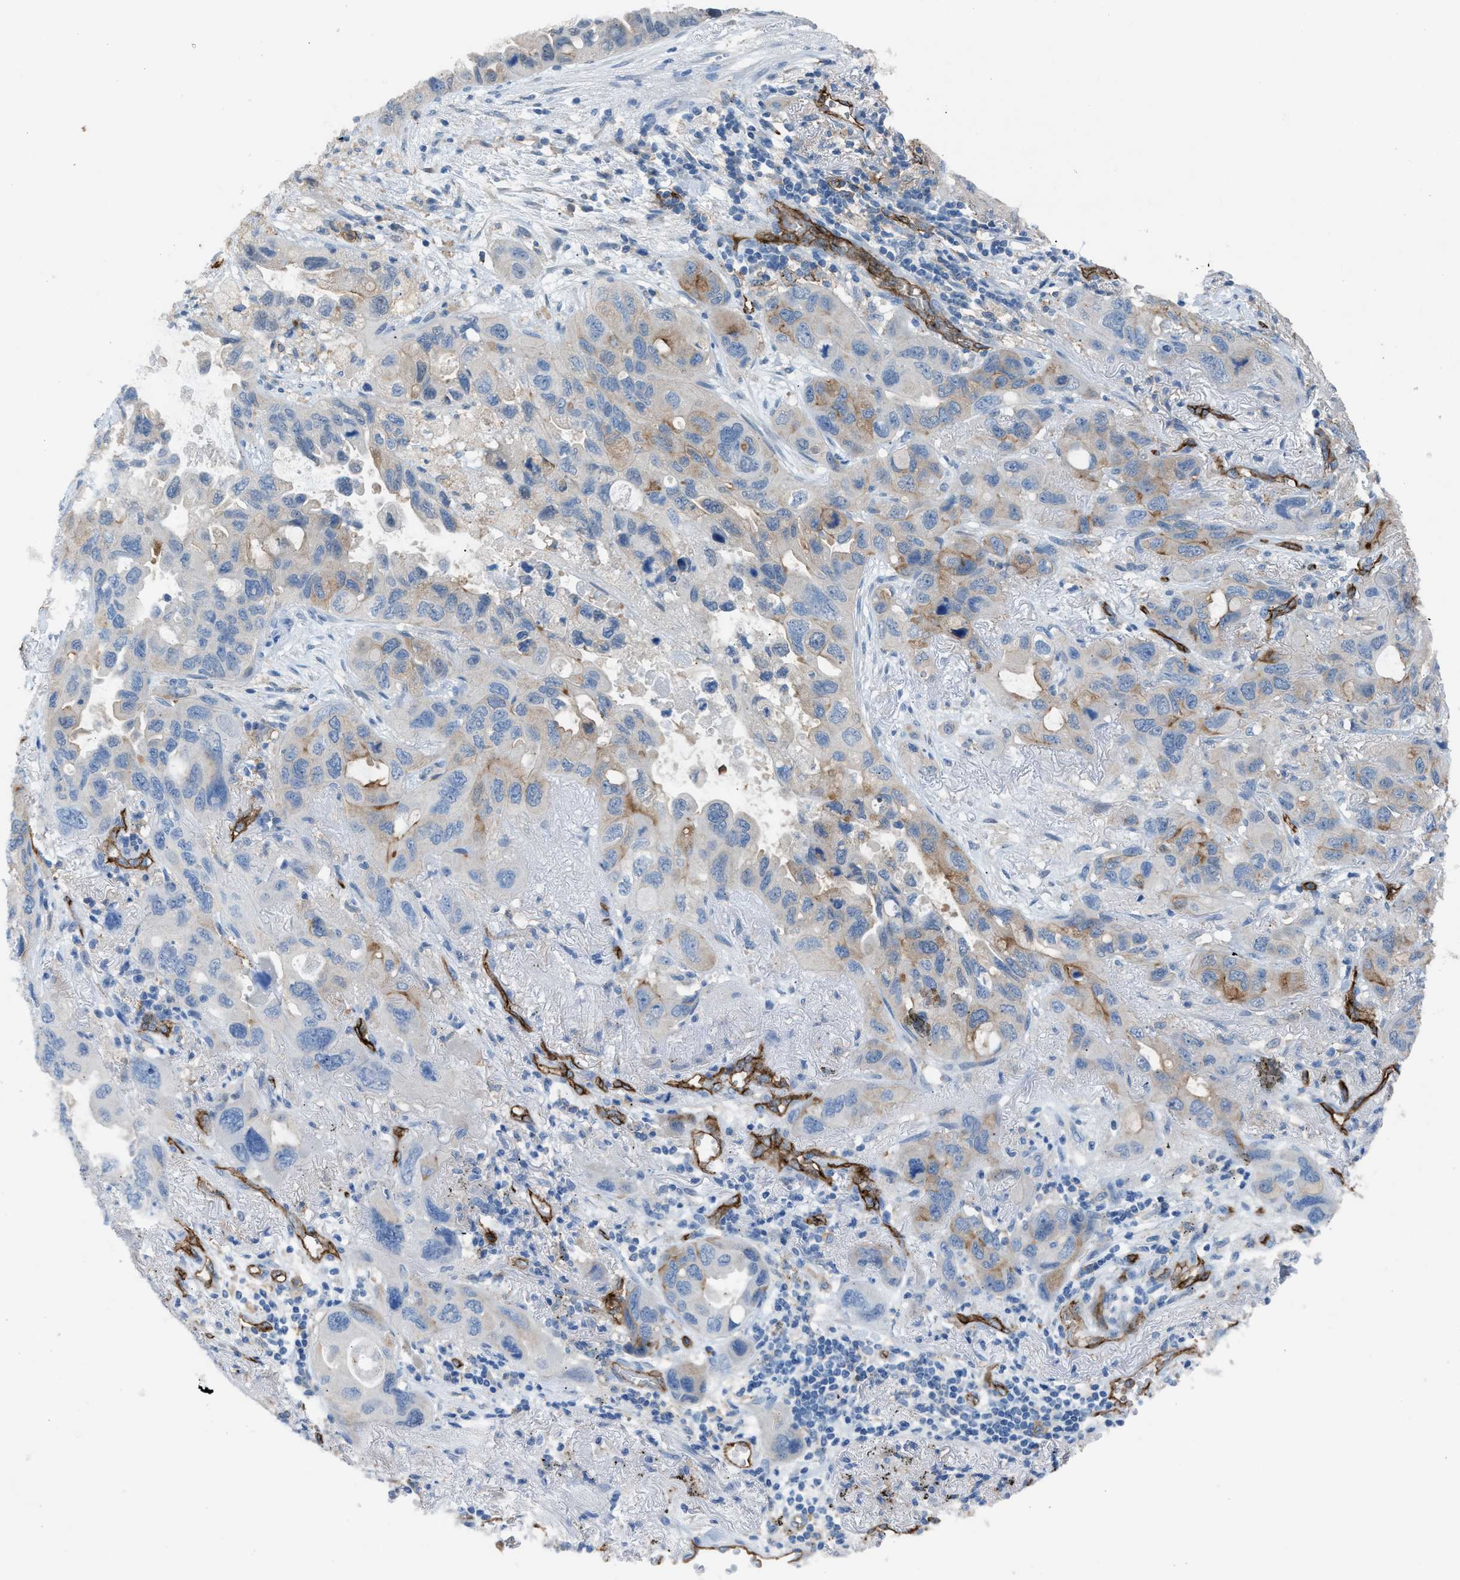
{"staining": {"intensity": "weak", "quantity": "25%-75%", "location": "cytoplasmic/membranous"}, "tissue": "lung cancer", "cell_type": "Tumor cells", "image_type": "cancer", "snomed": [{"axis": "morphology", "description": "Squamous cell carcinoma, NOS"}, {"axis": "topography", "description": "Lung"}], "caption": "About 25%-75% of tumor cells in lung squamous cell carcinoma reveal weak cytoplasmic/membranous protein staining as visualized by brown immunohistochemical staining.", "gene": "DYSF", "patient": {"sex": "female", "age": 73}}